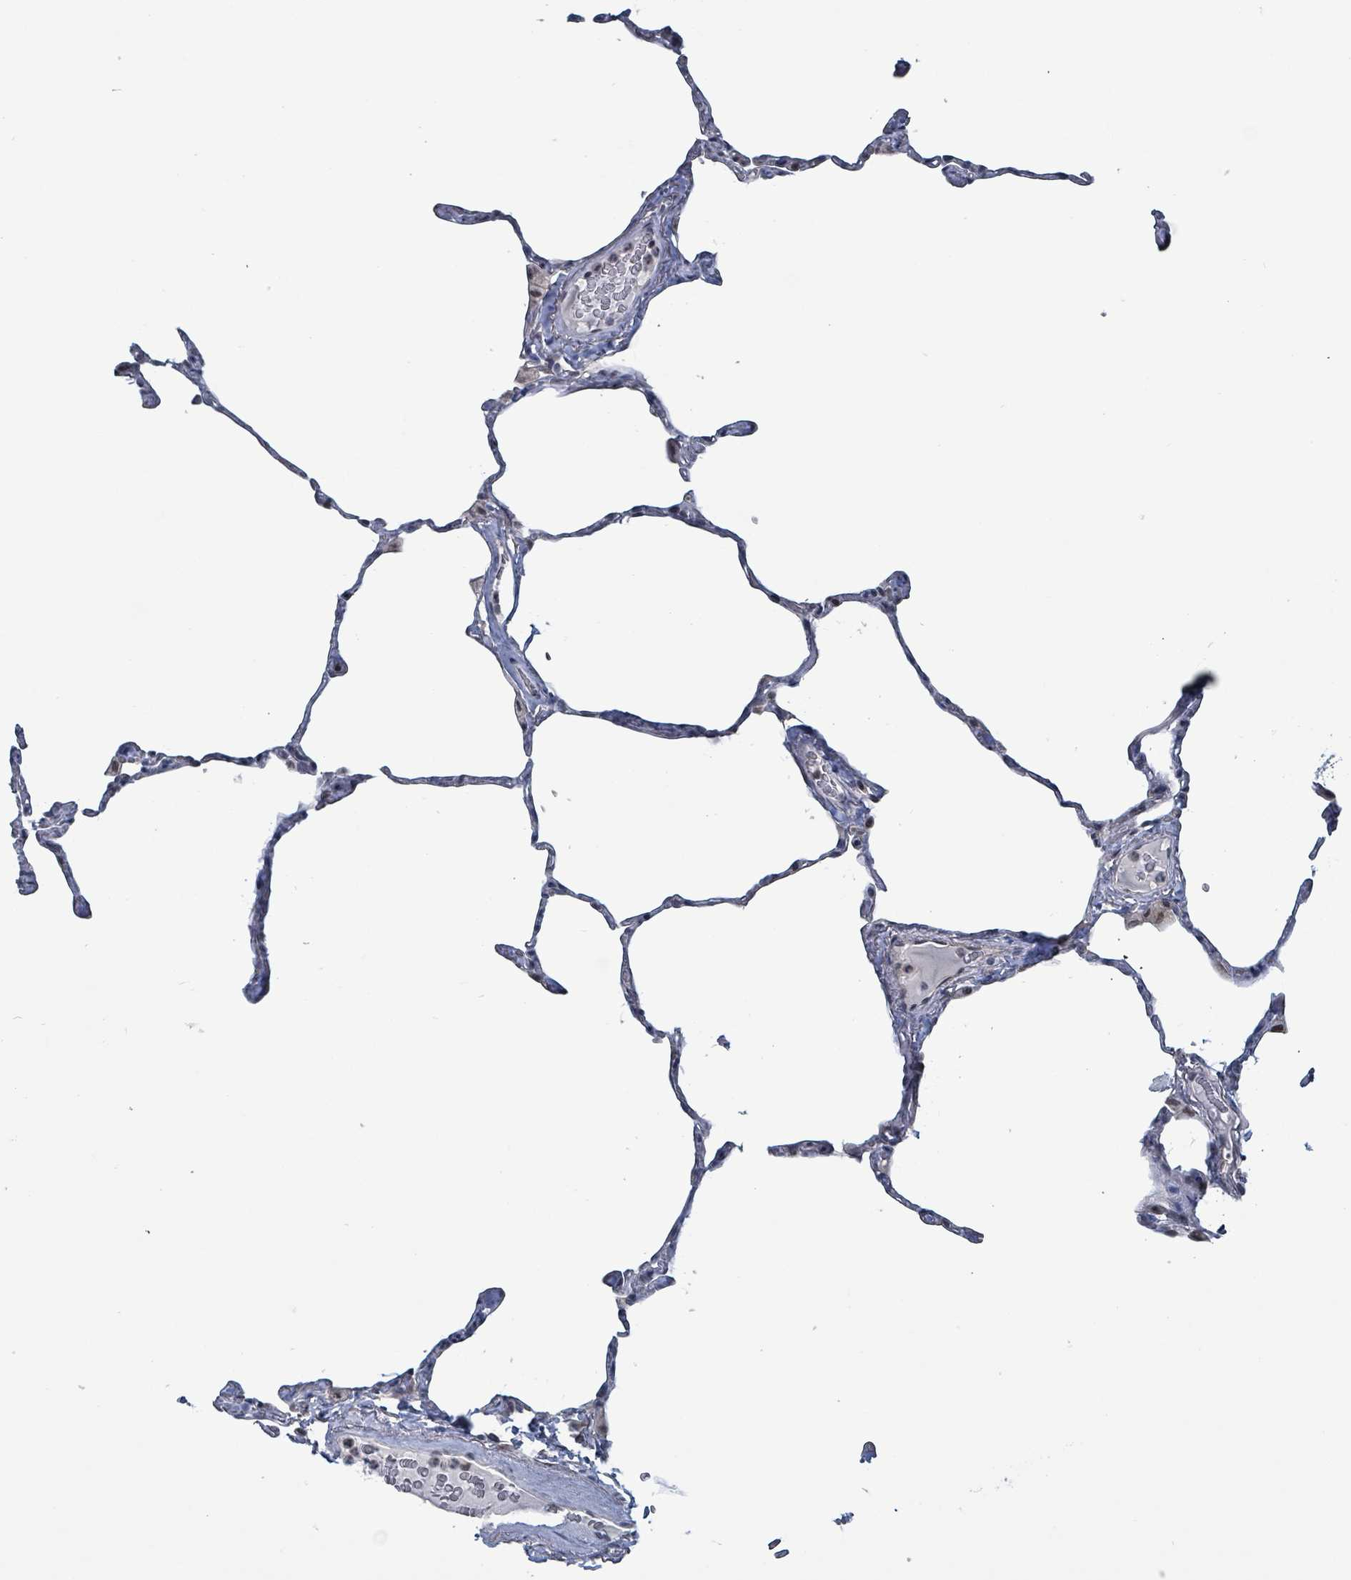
{"staining": {"intensity": "weak", "quantity": "<25%", "location": "nuclear"}, "tissue": "lung", "cell_type": "Alveolar cells", "image_type": "normal", "snomed": [{"axis": "morphology", "description": "Normal tissue, NOS"}, {"axis": "topography", "description": "Lung"}], "caption": "Lung was stained to show a protein in brown. There is no significant positivity in alveolar cells. (Brightfield microscopy of DAB (3,3'-diaminobenzidine) IHC at high magnification).", "gene": "BIVM", "patient": {"sex": "male", "age": 65}}